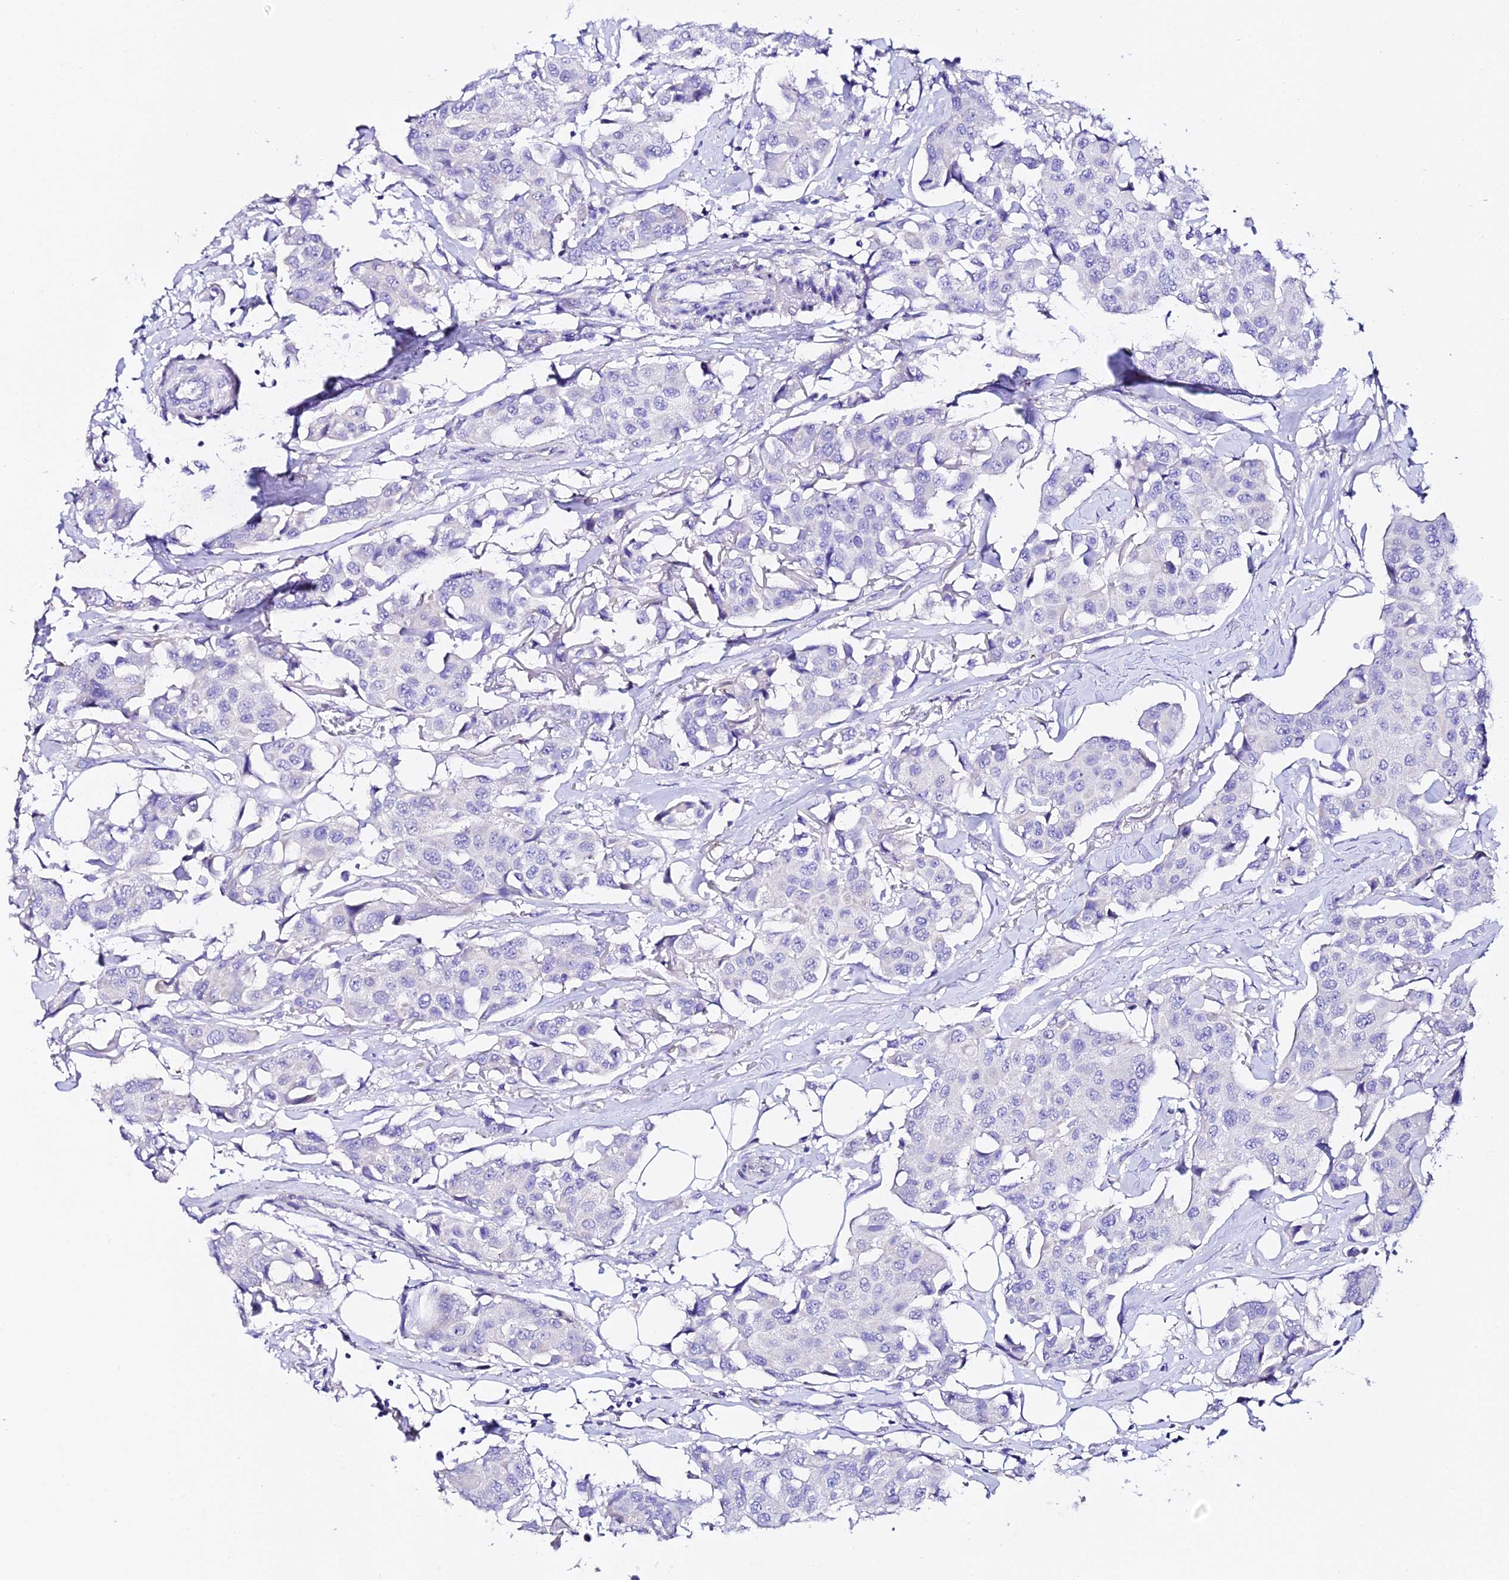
{"staining": {"intensity": "negative", "quantity": "none", "location": "none"}, "tissue": "breast cancer", "cell_type": "Tumor cells", "image_type": "cancer", "snomed": [{"axis": "morphology", "description": "Duct carcinoma"}, {"axis": "topography", "description": "Breast"}], "caption": "Infiltrating ductal carcinoma (breast) stained for a protein using immunohistochemistry shows no positivity tumor cells.", "gene": "TMEM117", "patient": {"sex": "female", "age": 80}}